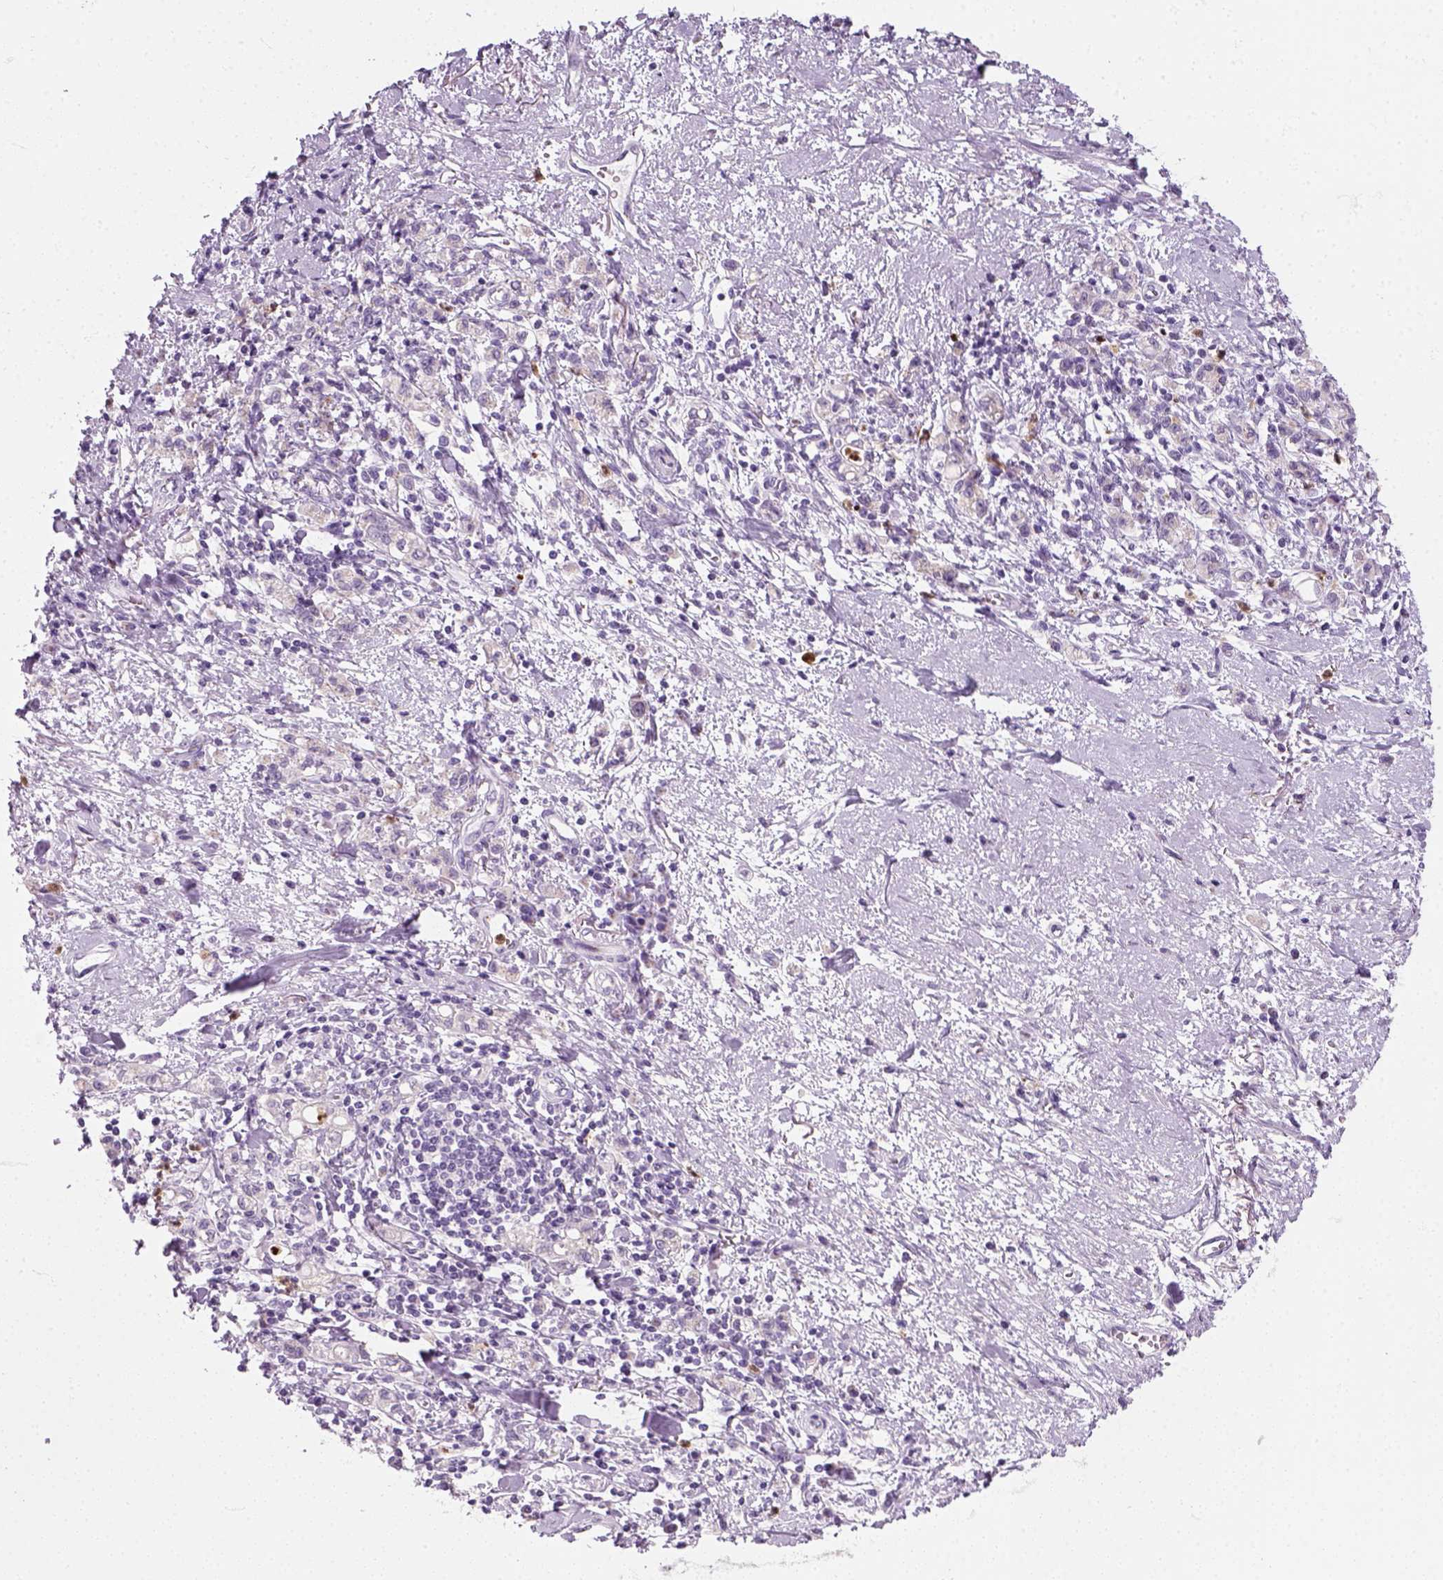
{"staining": {"intensity": "negative", "quantity": "none", "location": "none"}, "tissue": "stomach cancer", "cell_type": "Tumor cells", "image_type": "cancer", "snomed": [{"axis": "morphology", "description": "Adenocarcinoma, NOS"}, {"axis": "topography", "description": "Stomach"}], "caption": "Human adenocarcinoma (stomach) stained for a protein using IHC demonstrates no positivity in tumor cells.", "gene": "IL4", "patient": {"sex": "male", "age": 77}}